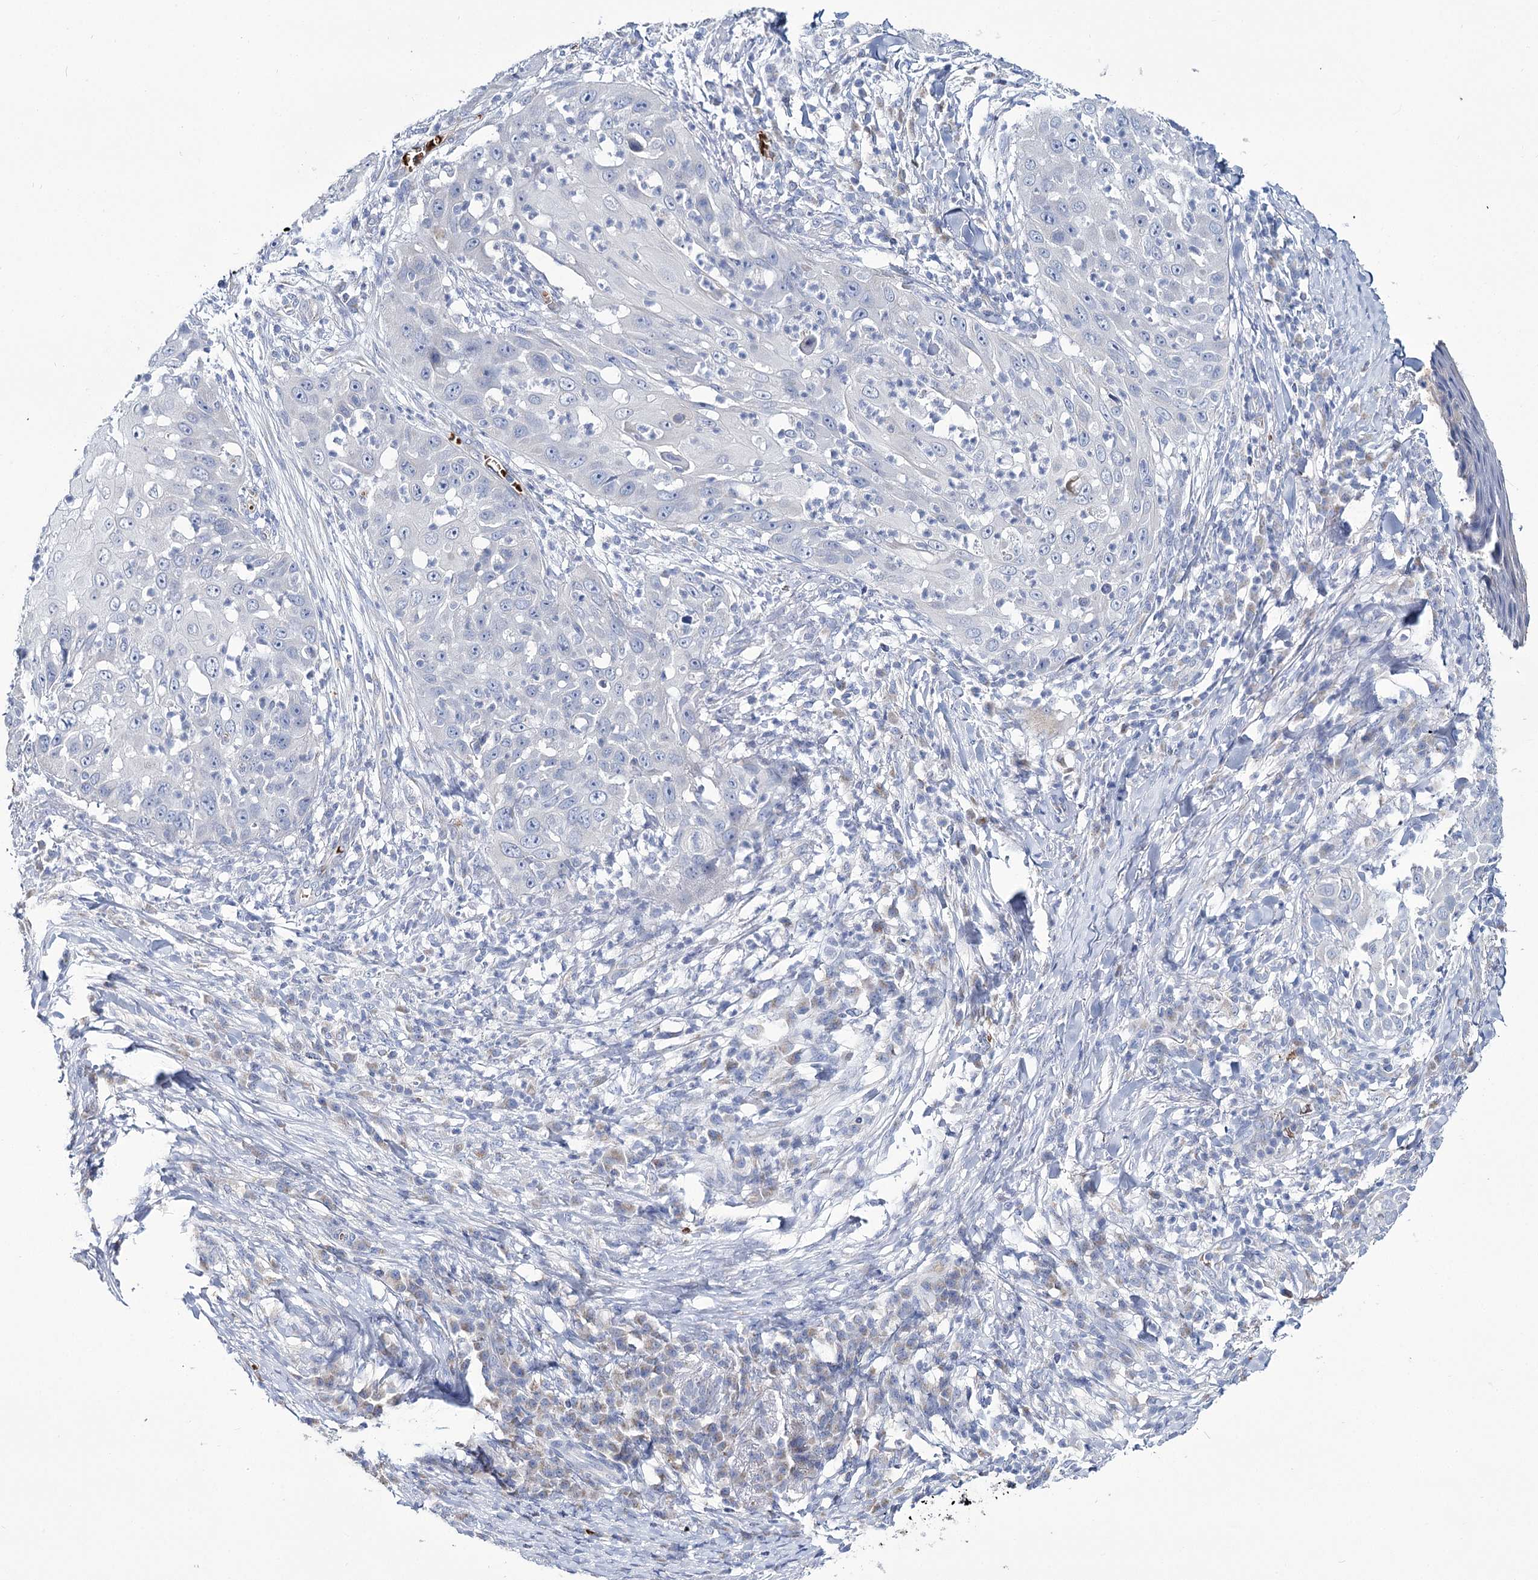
{"staining": {"intensity": "negative", "quantity": "none", "location": "none"}, "tissue": "skin cancer", "cell_type": "Tumor cells", "image_type": "cancer", "snomed": [{"axis": "morphology", "description": "Squamous cell carcinoma, NOS"}, {"axis": "topography", "description": "Skin"}], "caption": "Tumor cells show no significant protein staining in skin cancer (squamous cell carcinoma). (Immunohistochemistry, brightfield microscopy, high magnification).", "gene": "GBF1", "patient": {"sex": "female", "age": 44}}